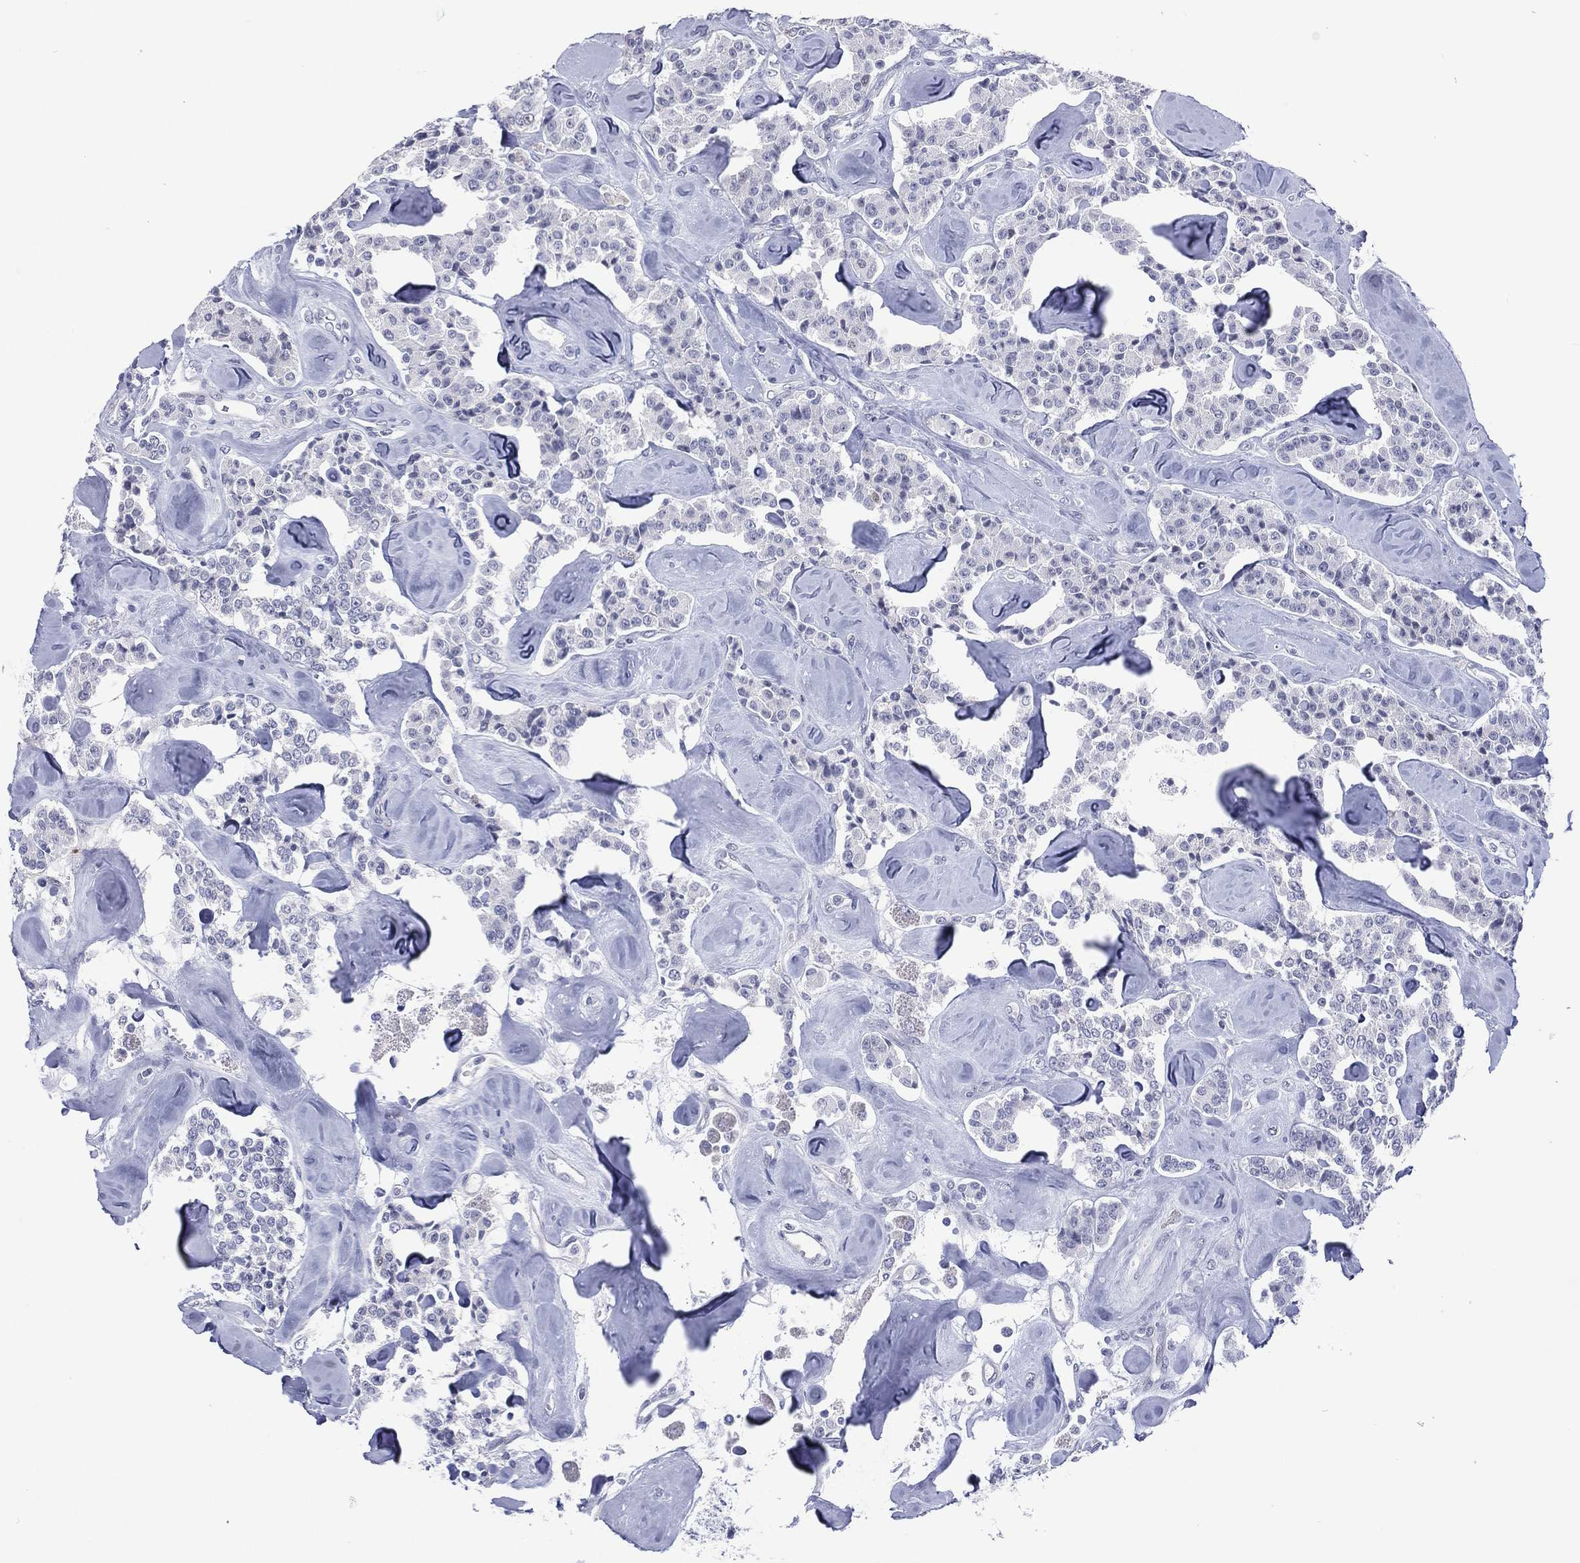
{"staining": {"intensity": "negative", "quantity": "none", "location": "none"}, "tissue": "carcinoid", "cell_type": "Tumor cells", "image_type": "cancer", "snomed": [{"axis": "morphology", "description": "Carcinoid, malignant, NOS"}, {"axis": "topography", "description": "Pancreas"}], "caption": "Human carcinoid (malignant) stained for a protein using immunohistochemistry displays no expression in tumor cells.", "gene": "SSX1", "patient": {"sex": "male", "age": 41}}